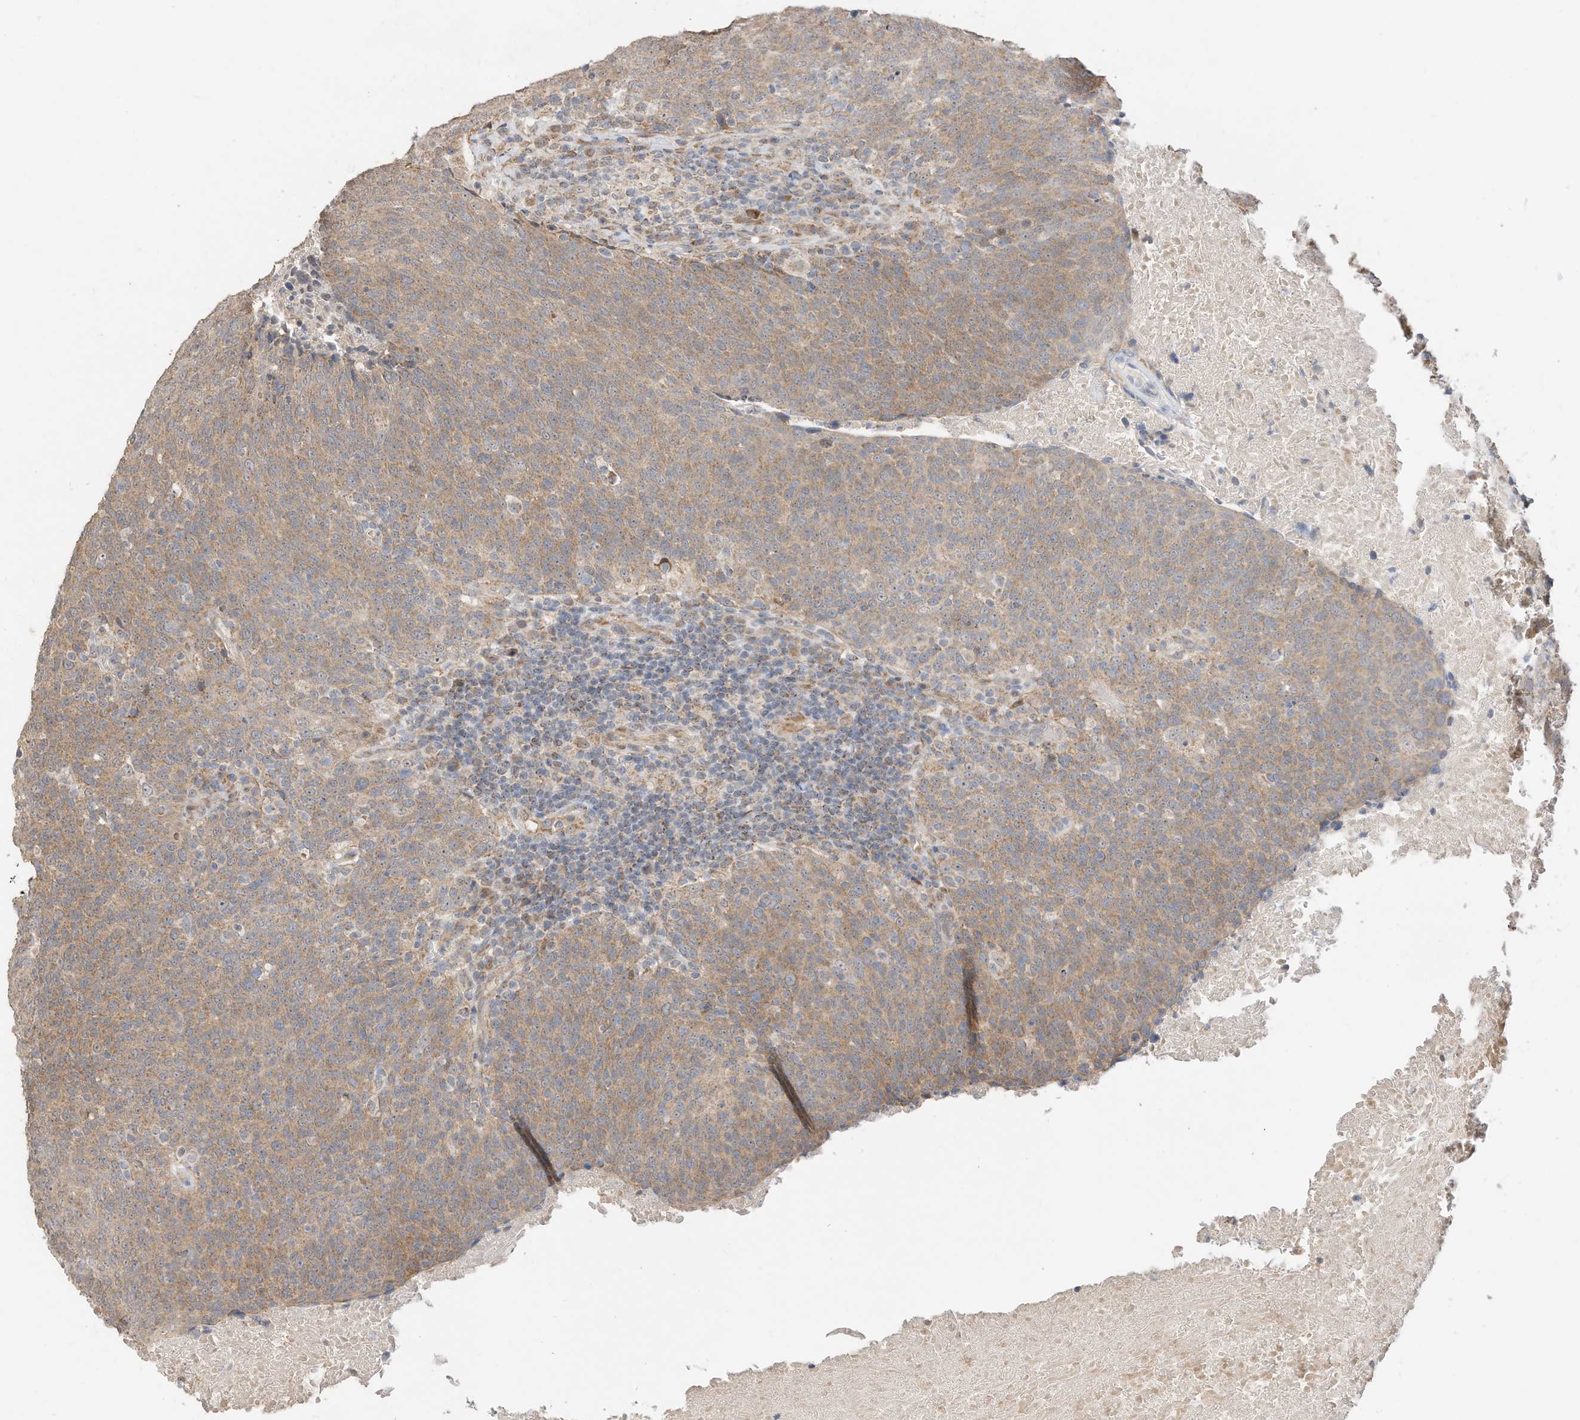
{"staining": {"intensity": "moderate", "quantity": "25%-75%", "location": "cytoplasmic/membranous"}, "tissue": "head and neck cancer", "cell_type": "Tumor cells", "image_type": "cancer", "snomed": [{"axis": "morphology", "description": "Squamous cell carcinoma, NOS"}, {"axis": "morphology", "description": "Squamous cell carcinoma, metastatic, NOS"}, {"axis": "topography", "description": "Lymph node"}, {"axis": "topography", "description": "Head-Neck"}], "caption": "Immunohistochemical staining of head and neck cancer exhibits medium levels of moderate cytoplasmic/membranous staining in about 25%-75% of tumor cells. (IHC, brightfield microscopy, high magnification).", "gene": "CAGE1", "patient": {"sex": "male", "age": 62}}